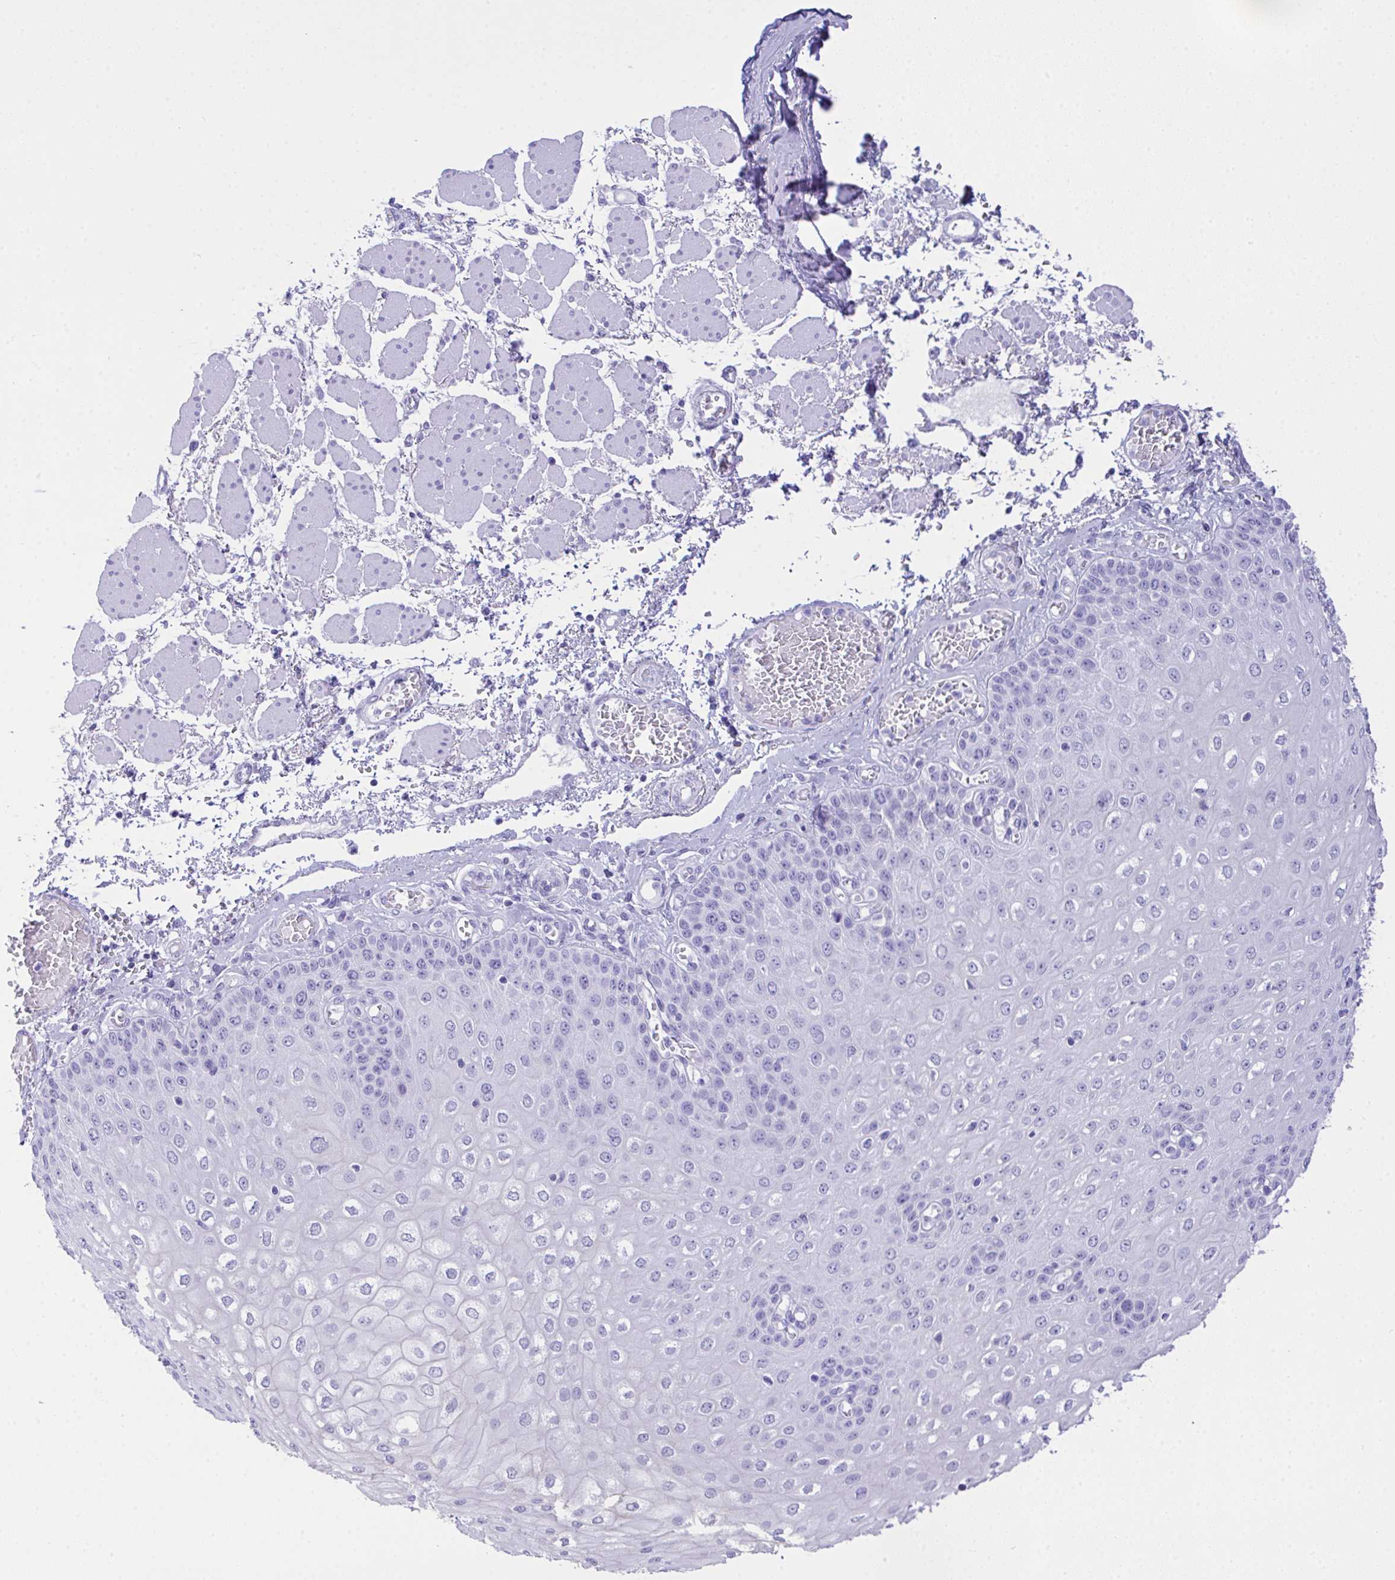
{"staining": {"intensity": "weak", "quantity": "<25%", "location": "cytoplasmic/membranous"}, "tissue": "esophagus", "cell_type": "Squamous epithelial cells", "image_type": "normal", "snomed": [{"axis": "morphology", "description": "Normal tissue, NOS"}, {"axis": "morphology", "description": "Adenocarcinoma, NOS"}, {"axis": "topography", "description": "Esophagus"}], "caption": "Squamous epithelial cells are negative for protein expression in unremarkable human esophagus. The staining was performed using DAB to visualize the protein expression in brown, while the nuclei were stained in blue with hematoxylin (Magnification: 20x).", "gene": "AKR1D1", "patient": {"sex": "male", "age": 81}}